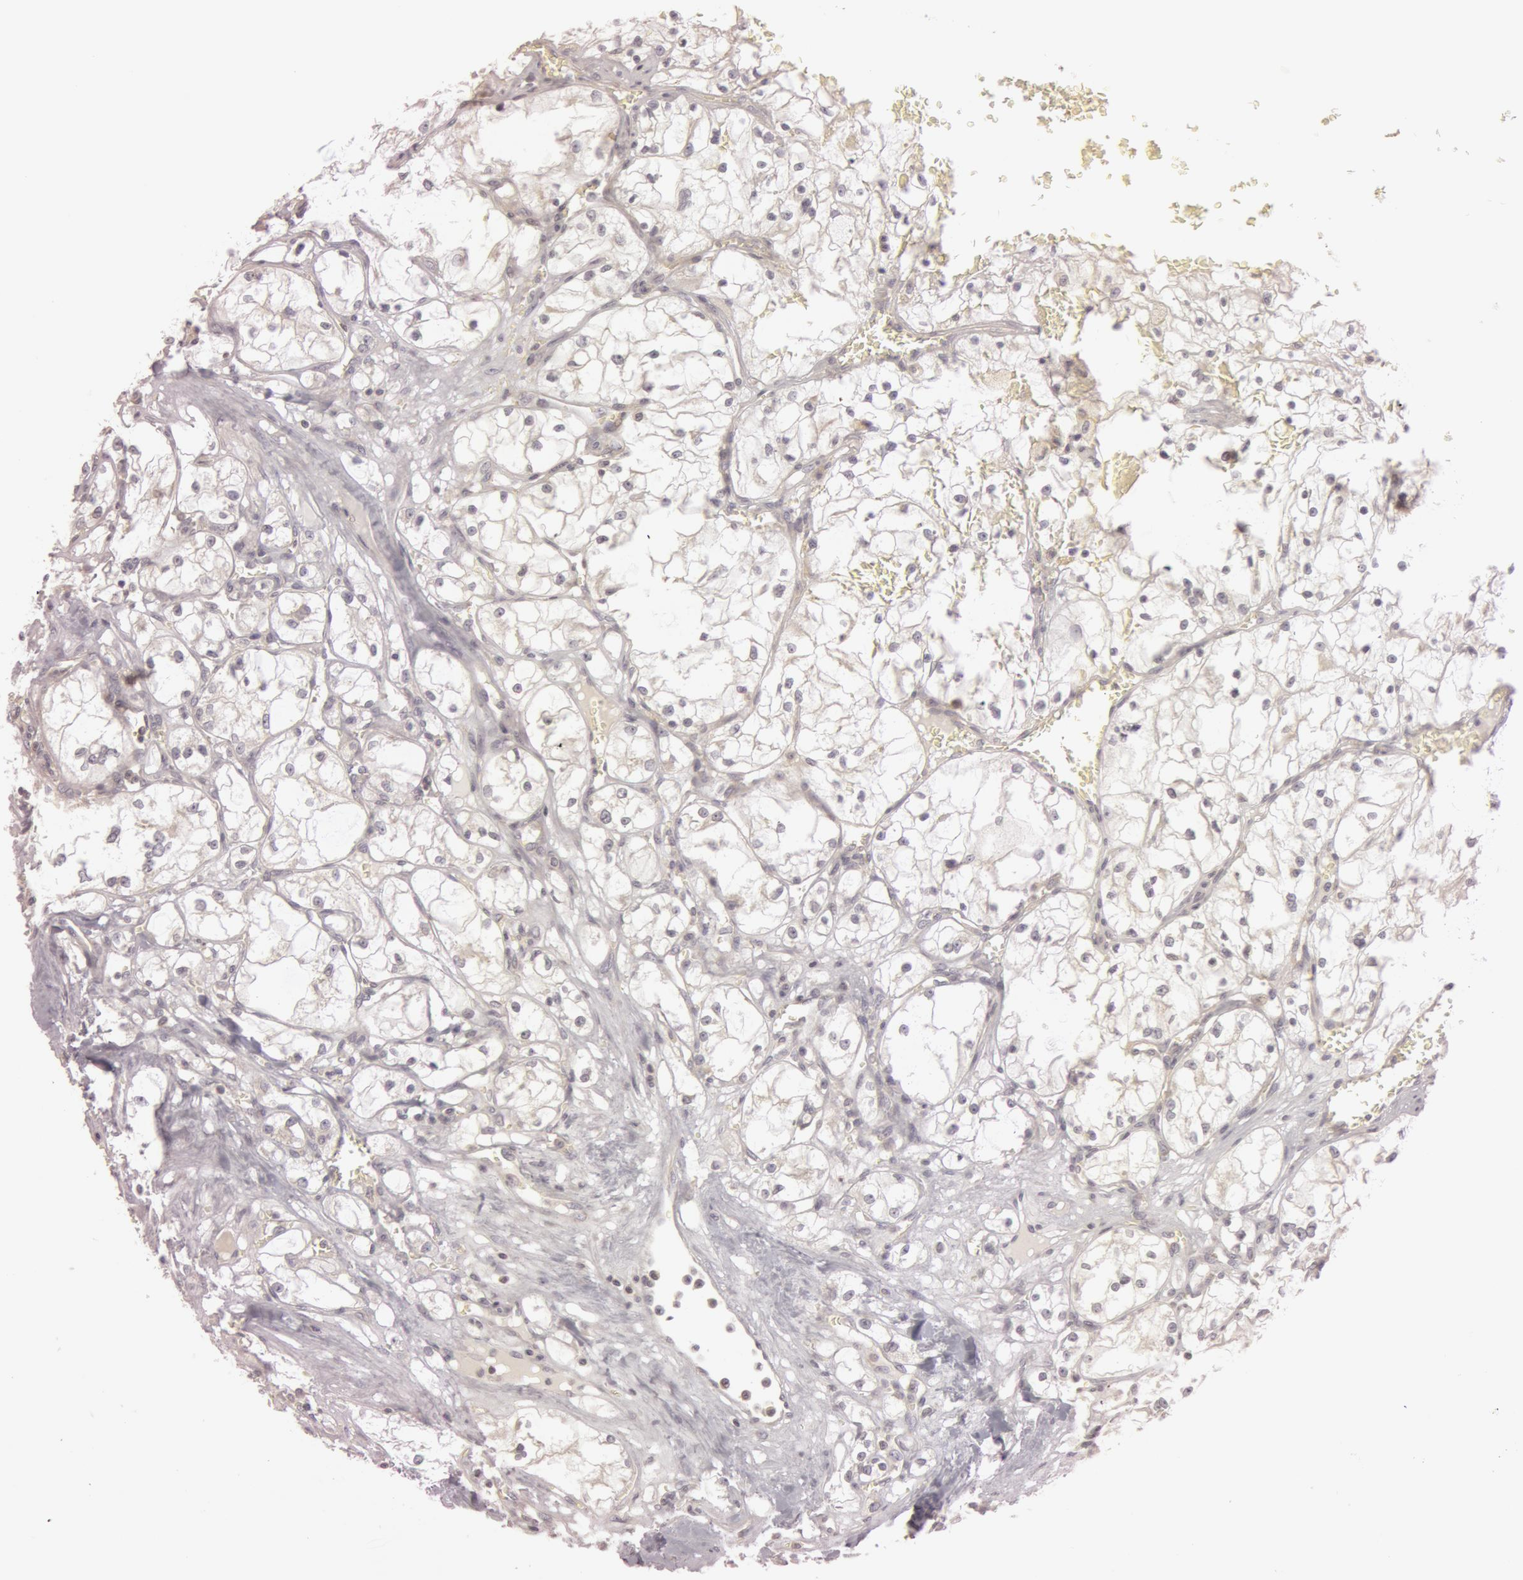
{"staining": {"intensity": "negative", "quantity": "none", "location": "none"}, "tissue": "renal cancer", "cell_type": "Tumor cells", "image_type": "cancer", "snomed": [{"axis": "morphology", "description": "Adenocarcinoma, NOS"}, {"axis": "topography", "description": "Kidney"}], "caption": "A photomicrograph of human adenocarcinoma (renal) is negative for staining in tumor cells. Brightfield microscopy of immunohistochemistry stained with DAB (brown) and hematoxylin (blue), captured at high magnification.", "gene": "RALGAPA1", "patient": {"sex": "male", "age": 61}}